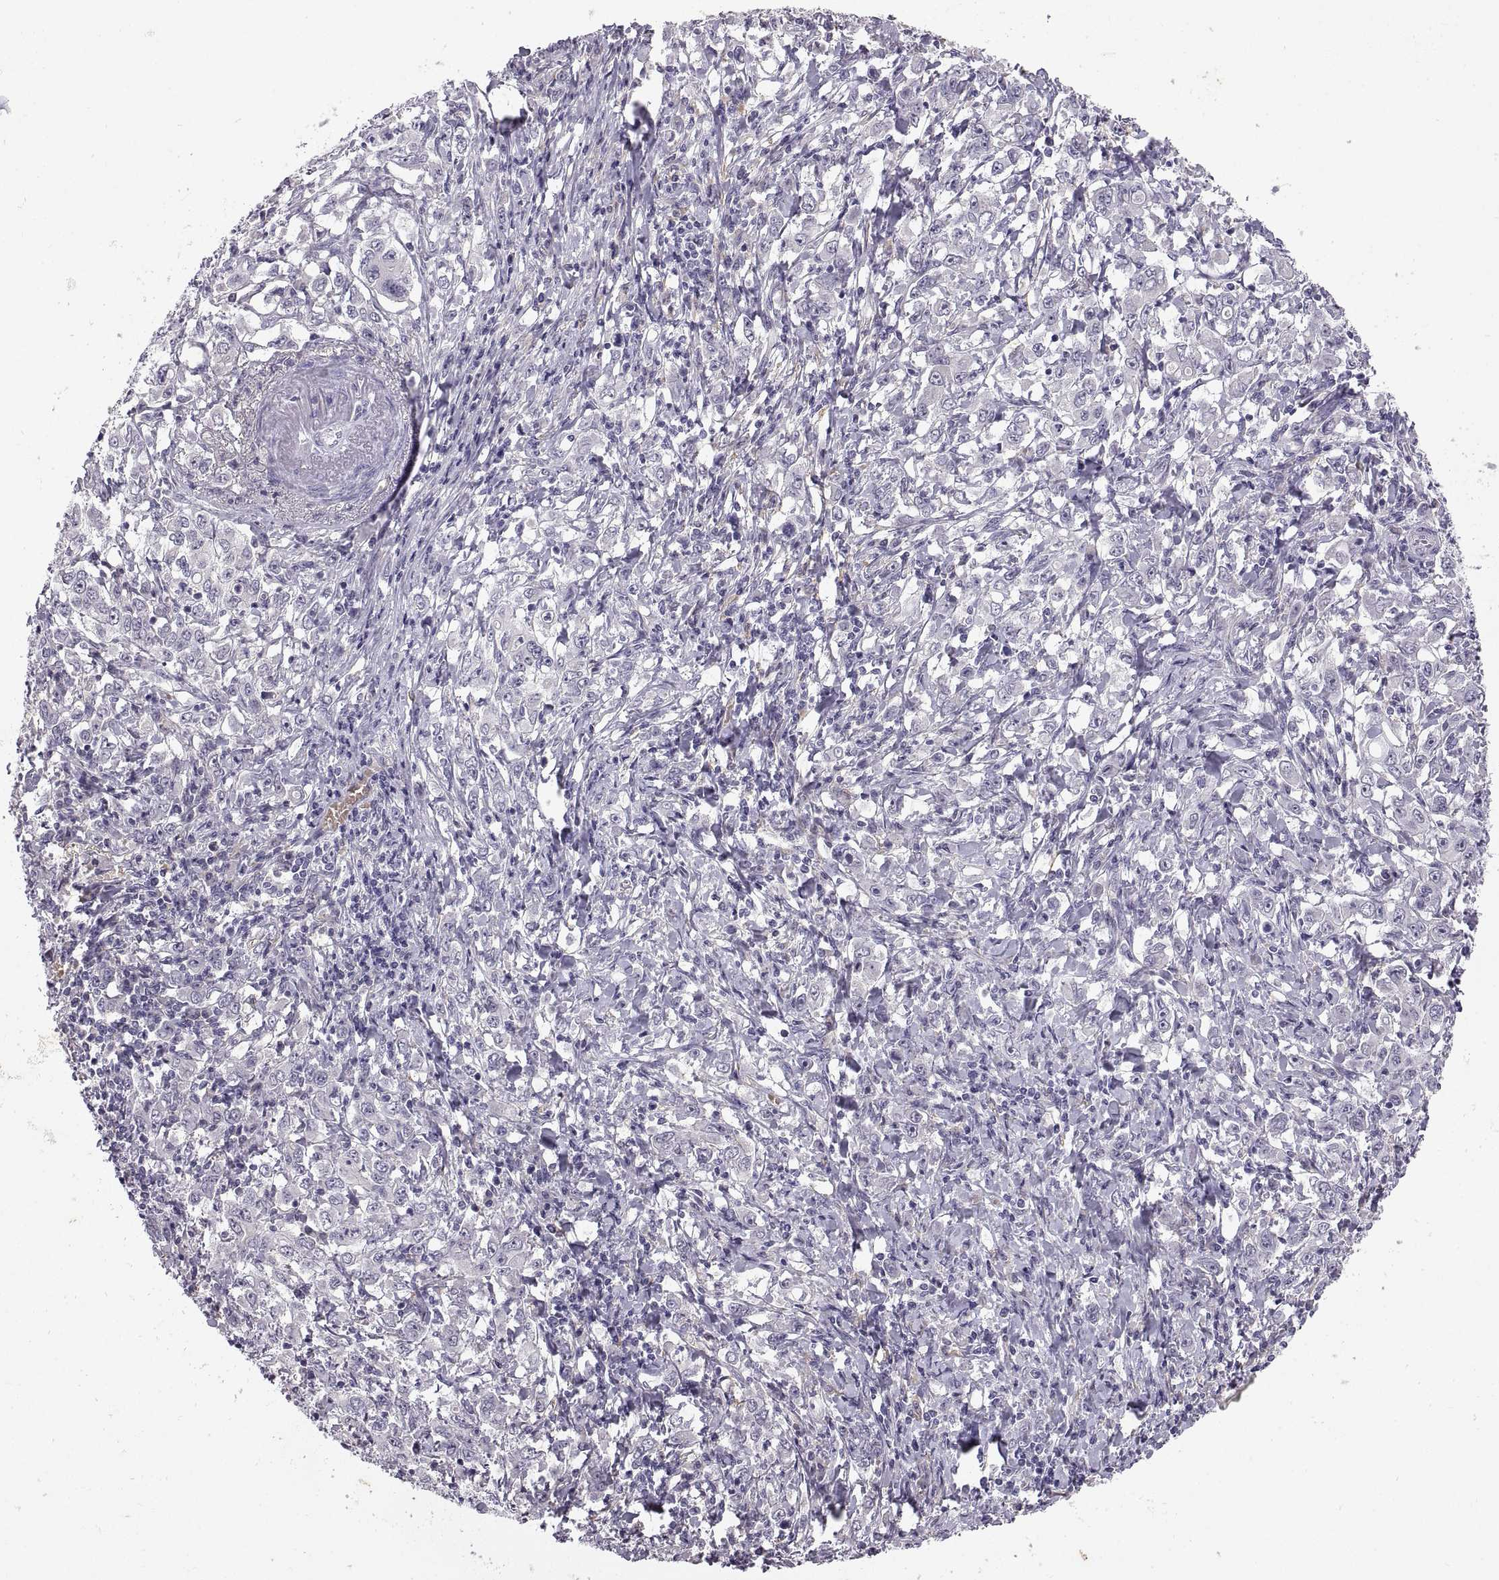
{"staining": {"intensity": "negative", "quantity": "none", "location": "none"}, "tissue": "stomach cancer", "cell_type": "Tumor cells", "image_type": "cancer", "snomed": [{"axis": "morphology", "description": "Adenocarcinoma, NOS"}, {"axis": "topography", "description": "Stomach, lower"}], "caption": "A micrograph of stomach adenocarcinoma stained for a protein exhibits no brown staining in tumor cells.", "gene": "MEIOC", "patient": {"sex": "female", "age": 72}}